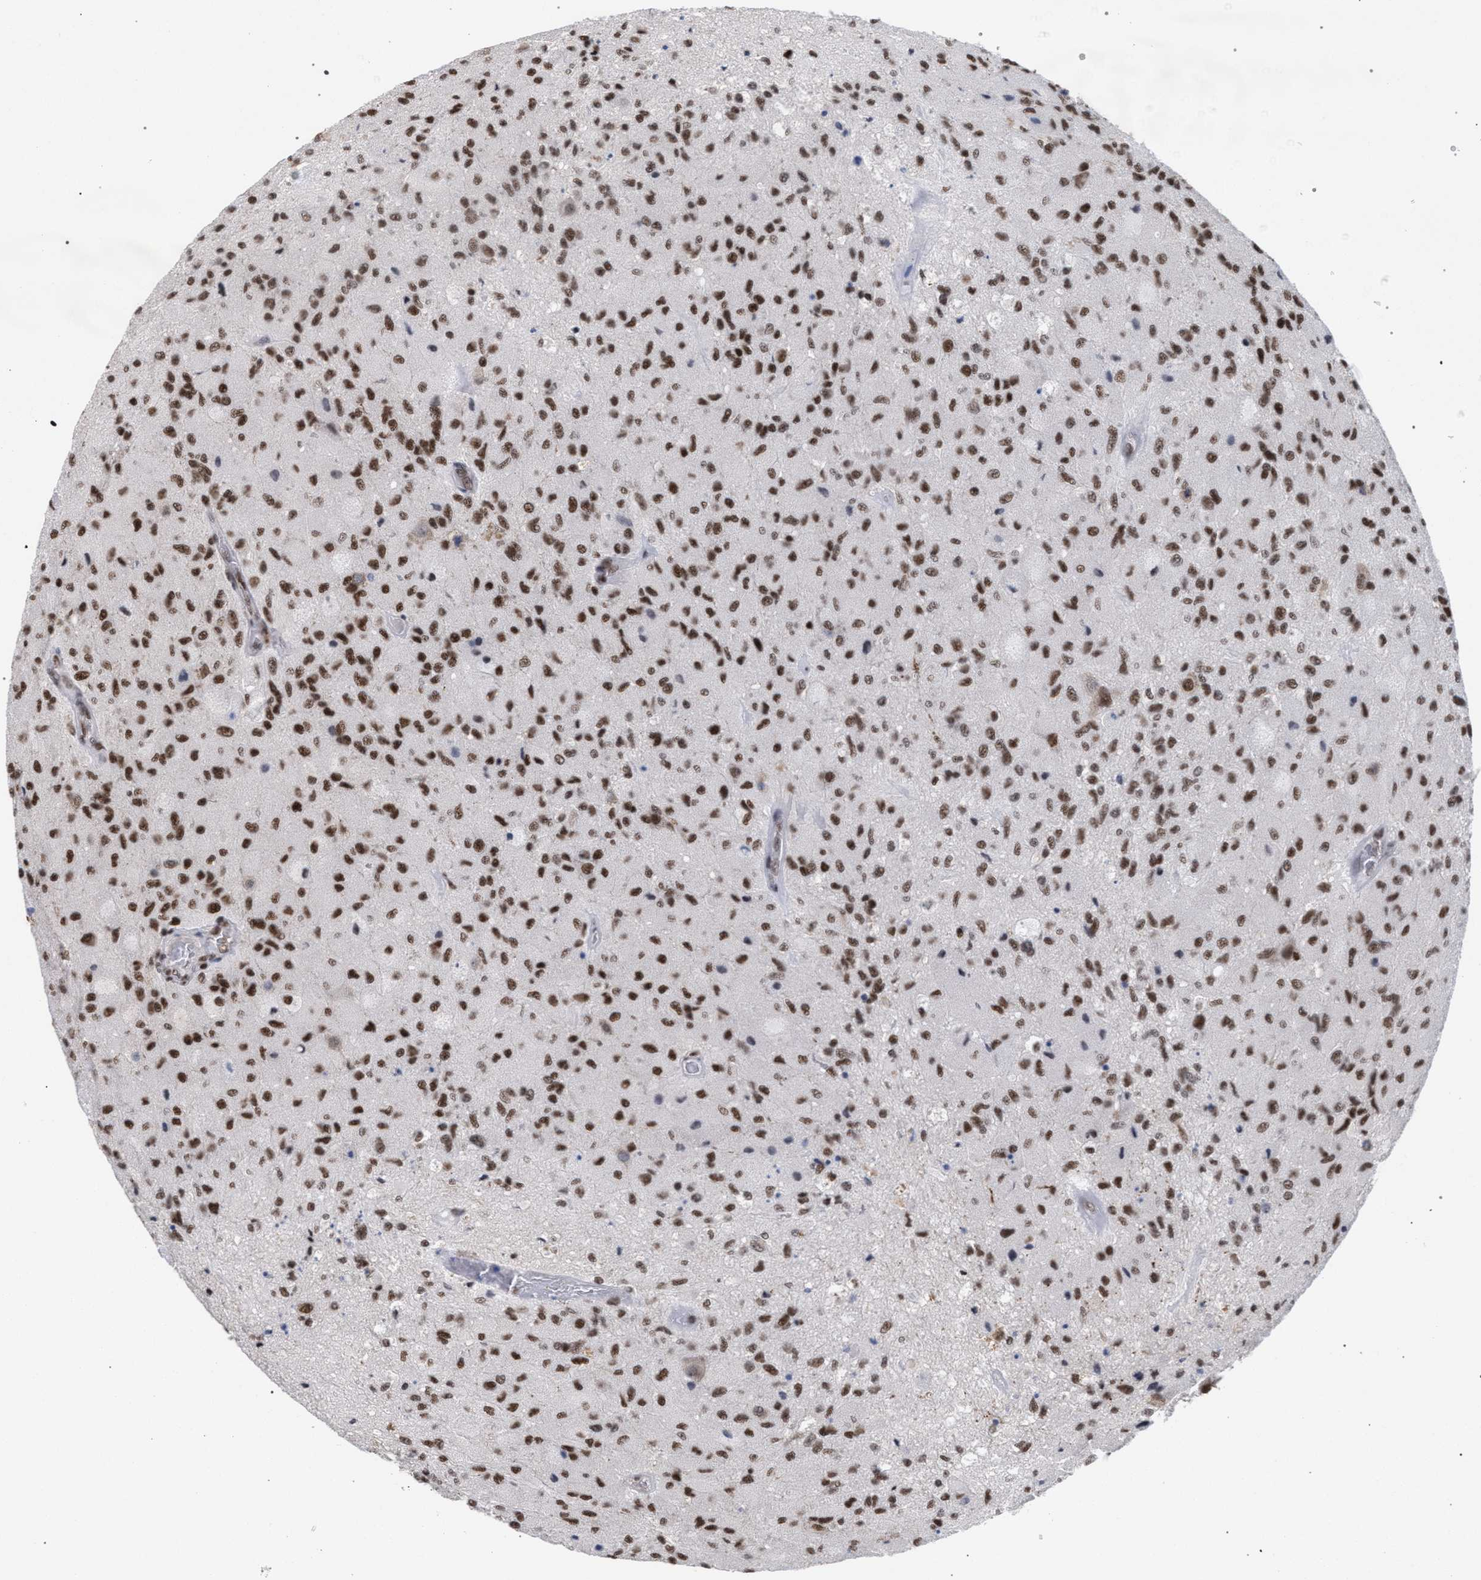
{"staining": {"intensity": "strong", "quantity": ">75%", "location": "nuclear"}, "tissue": "glioma", "cell_type": "Tumor cells", "image_type": "cancer", "snomed": [{"axis": "morphology", "description": "Normal tissue, NOS"}, {"axis": "morphology", "description": "Glioma, malignant, High grade"}, {"axis": "topography", "description": "Cerebral cortex"}], "caption": "This histopathology image exhibits immunohistochemistry staining of human glioma, with high strong nuclear expression in approximately >75% of tumor cells.", "gene": "SCAF4", "patient": {"sex": "male", "age": 77}}